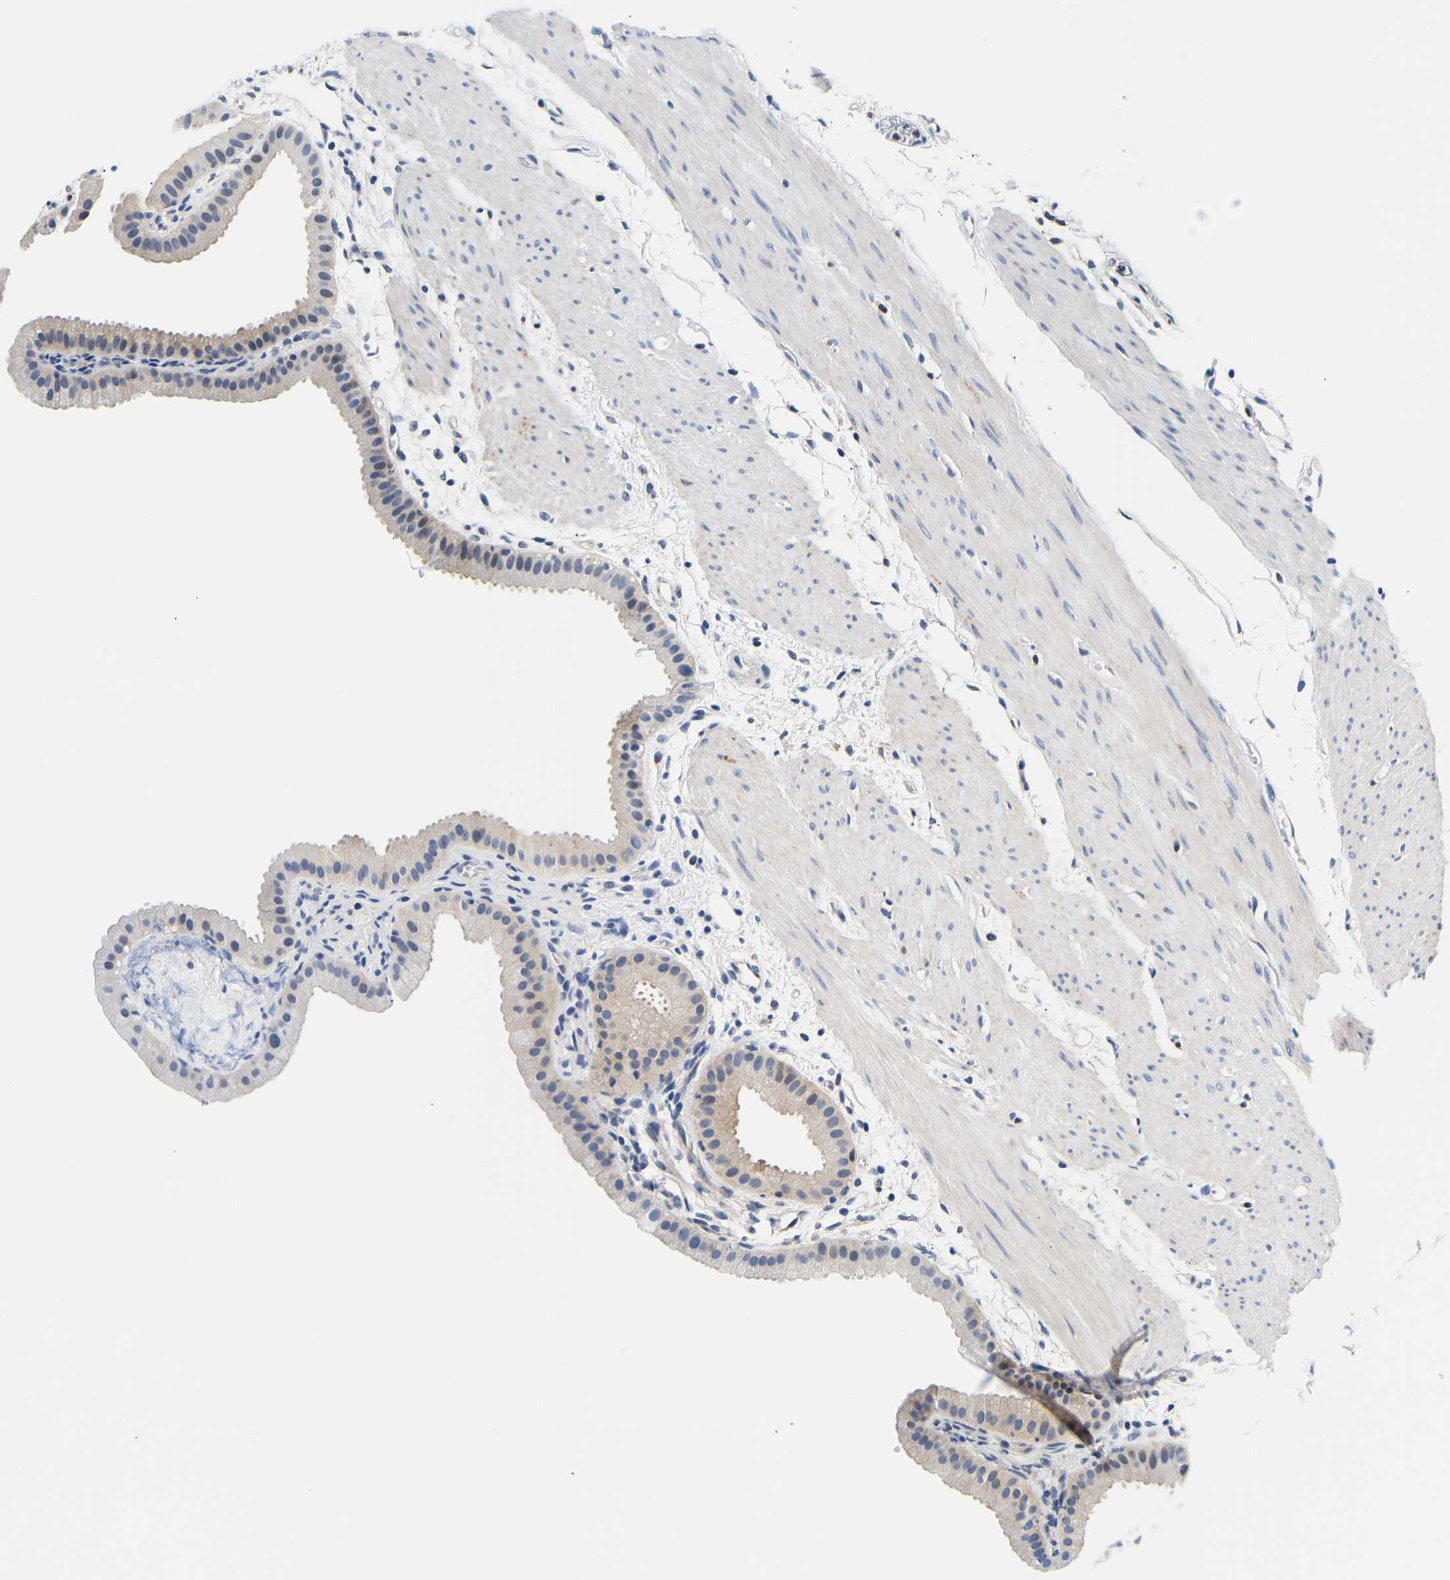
{"staining": {"intensity": "negative", "quantity": "none", "location": "none"}, "tissue": "gallbladder", "cell_type": "Glandular cells", "image_type": "normal", "snomed": [{"axis": "morphology", "description": "Normal tissue, NOS"}, {"axis": "topography", "description": "Gallbladder"}], "caption": "A high-resolution histopathology image shows immunohistochemistry (IHC) staining of benign gallbladder, which shows no significant positivity in glandular cells.", "gene": "UCHL3", "patient": {"sex": "female", "age": 64}}